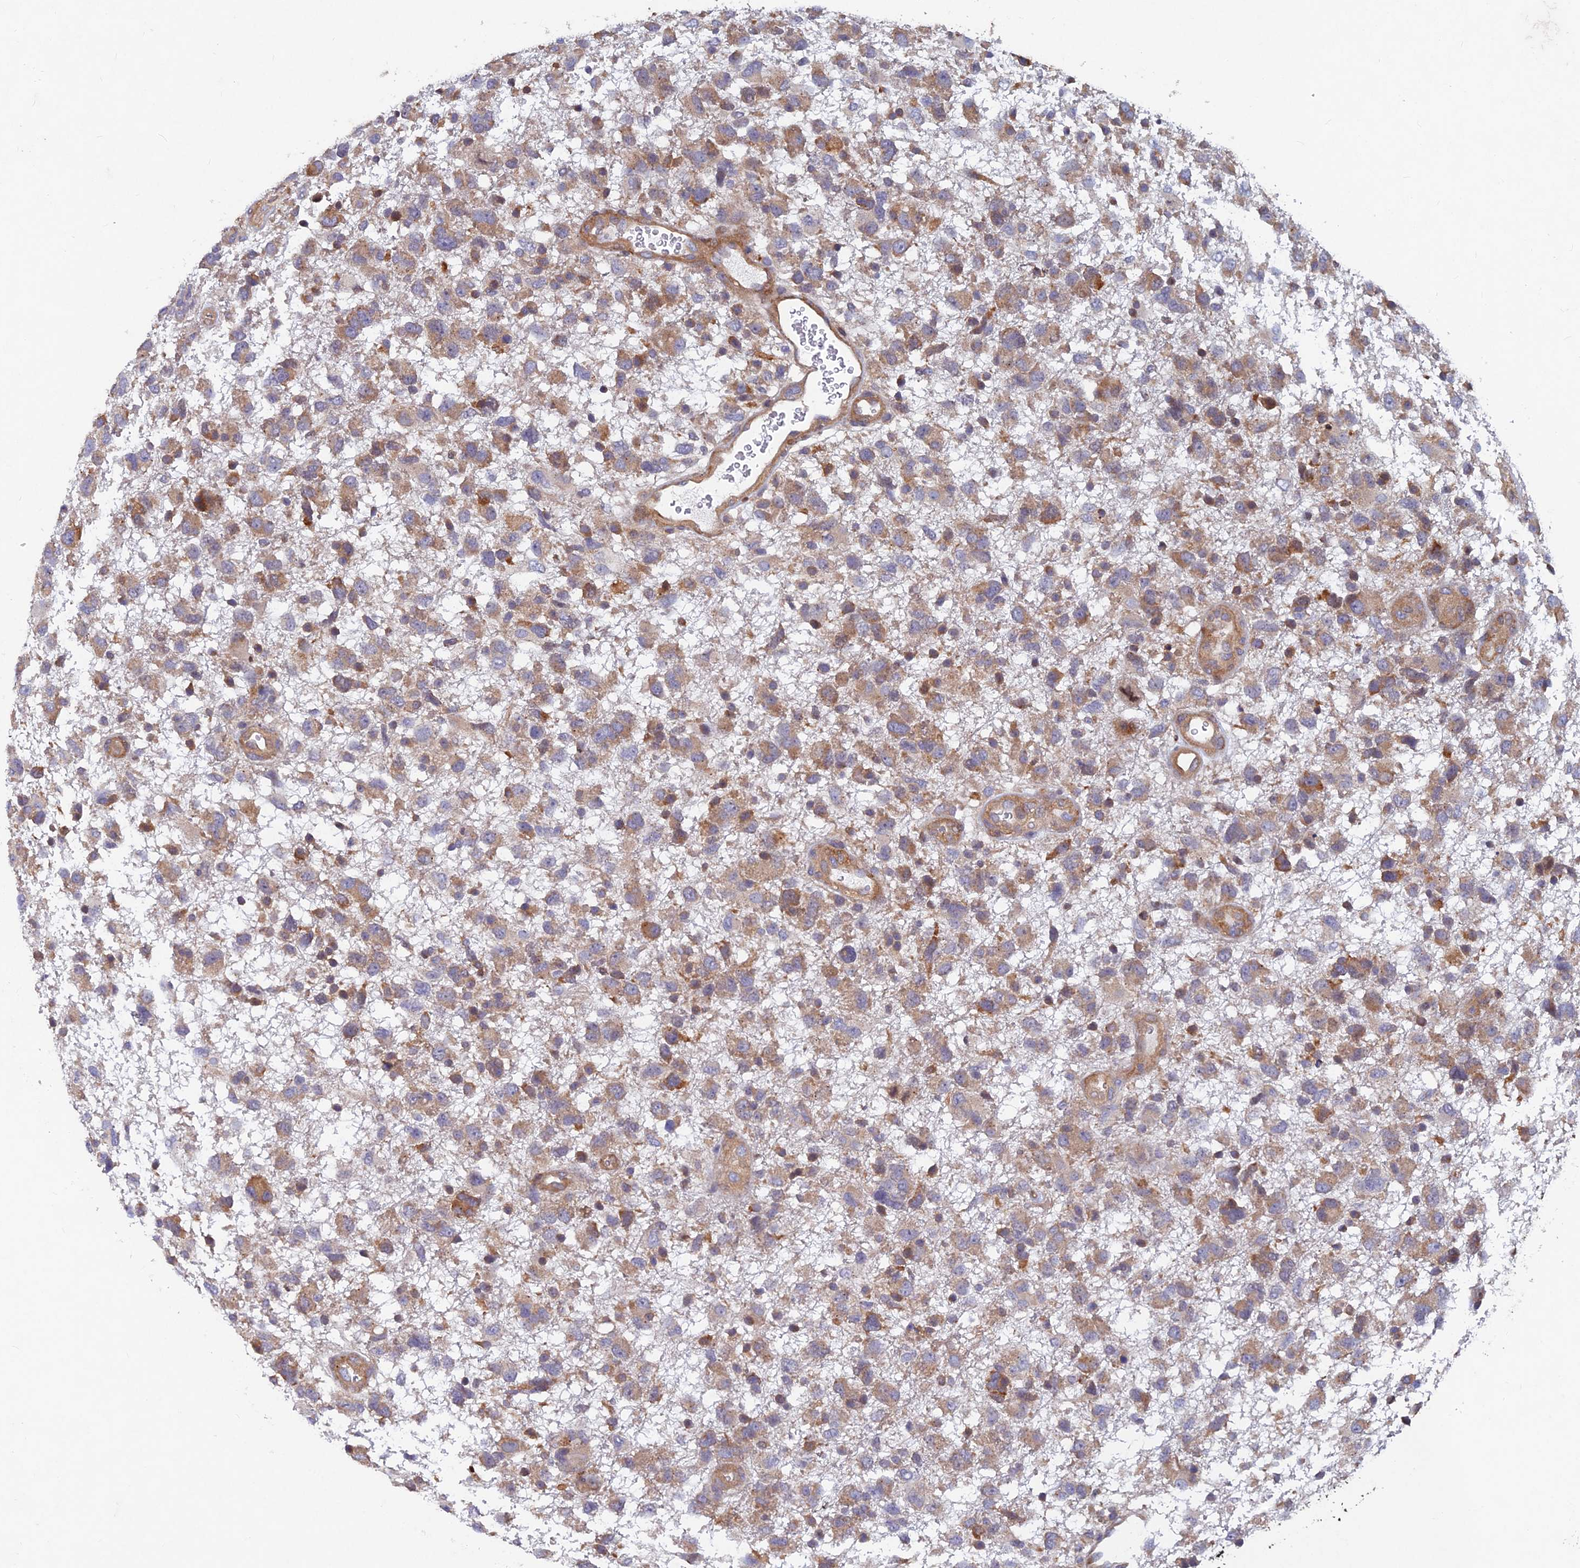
{"staining": {"intensity": "moderate", "quantity": ">75%", "location": "cytoplasmic/membranous"}, "tissue": "glioma", "cell_type": "Tumor cells", "image_type": "cancer", "snomed": [{"axis": "morphology", "description": "Glioma, malignant, High grade"}, {"axis": "topography", "description": "Brain"}], "caption": "Immunohistochemical staining of human glioma displays medium levels of moderate cytoplasmic/membranous protein positivity in about >75% of tumor cells. (IHC, brightfield microscopy, high magnification).", "gene": "NCAPG", "patient": {"sex": "male", "age": 61}}